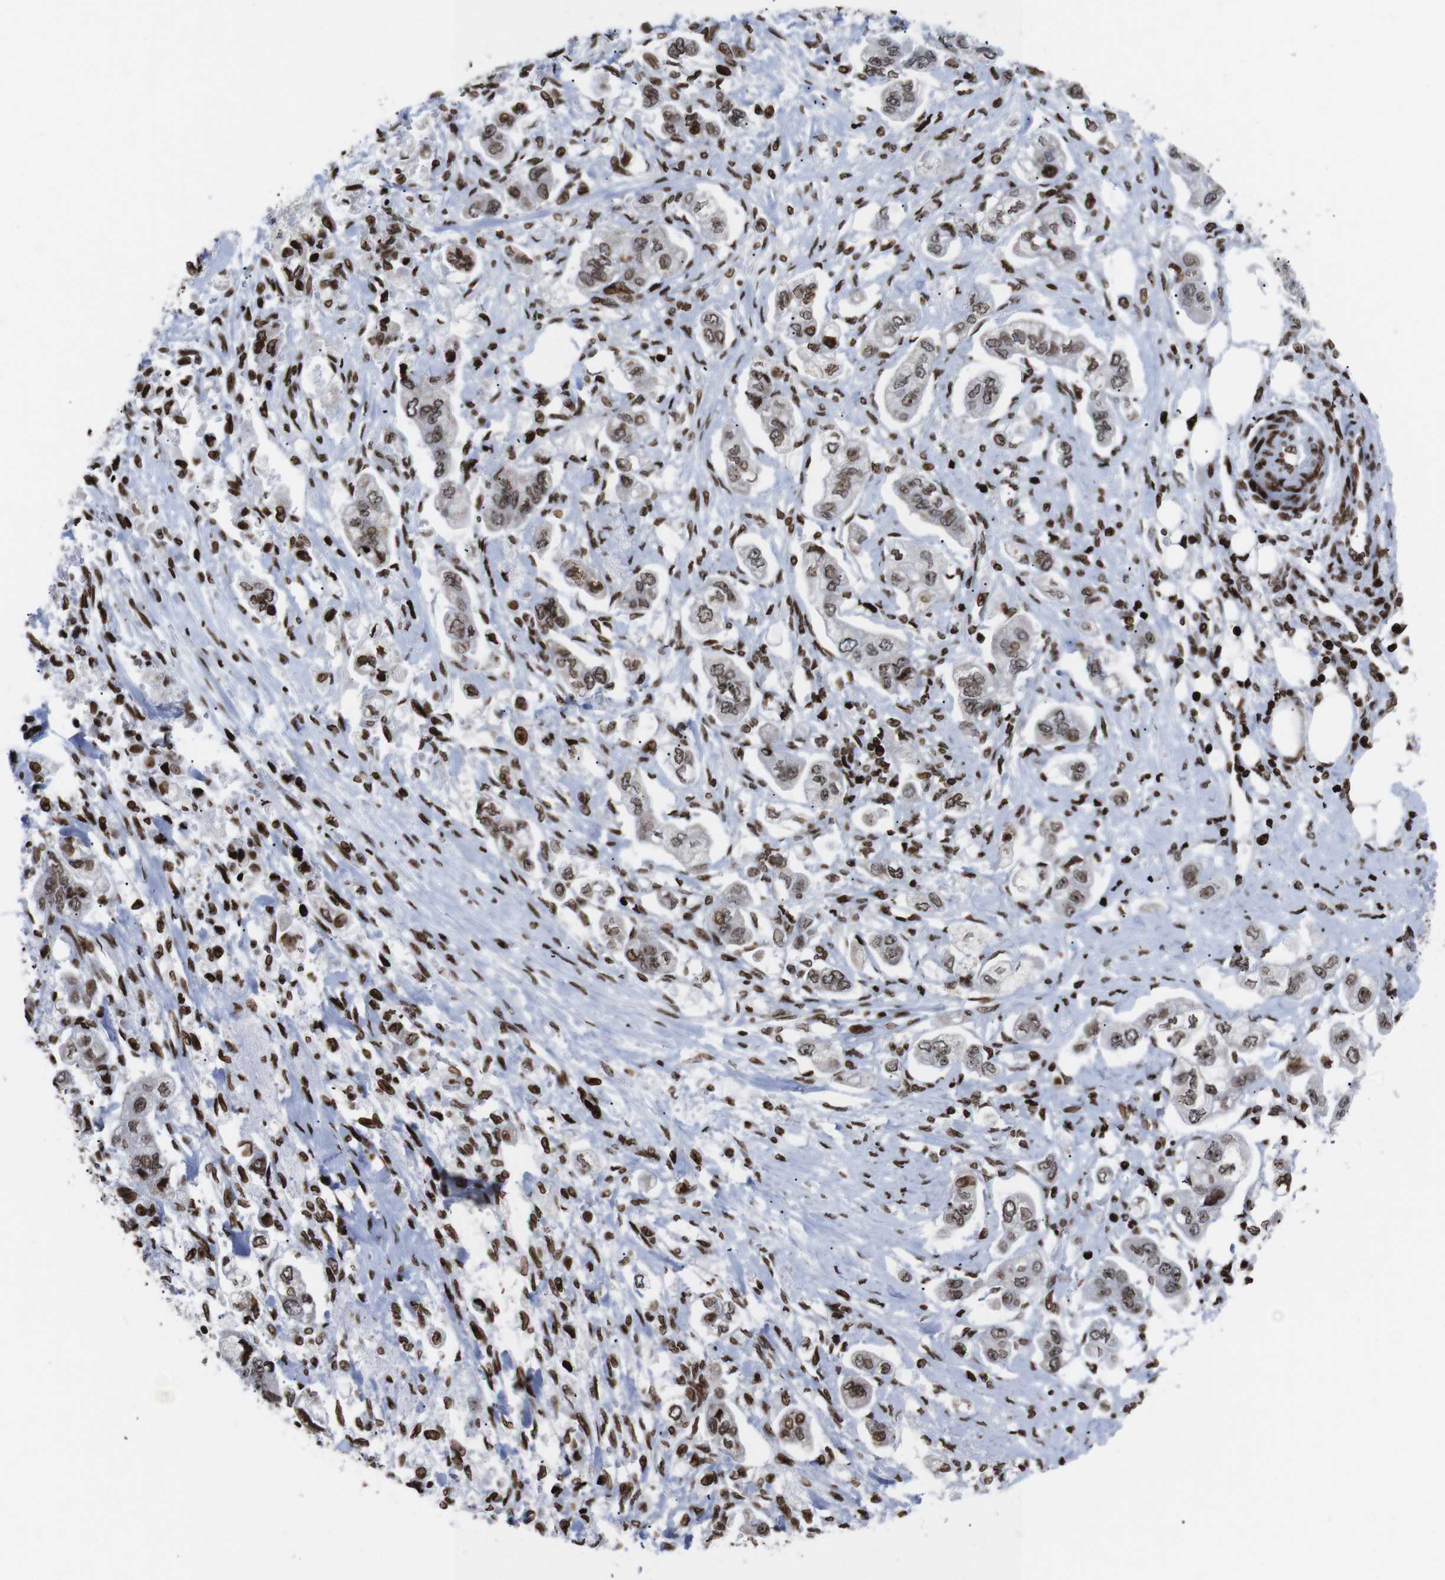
{"staining": {"intensity": "moderate", "quantity": ">75%", "location": "nuclear"}, "tissue": "stomach cancer", "cell_type": "Tumor cells", "image_type": "cancer", "snomed": [{"axis": "morphology", "description": "Adenocarcinoma, NOS"}, {"axis": "topography", "description": "Stomach"}], "caption": "There is medium levels of moderate nuclear expression in tumor cells of stomach adenocarcinoma, as demonstrated by immunohistochemical staining (brown color).", "gene": "H1-4", "patient": {"sex": "male", "age": 62}}